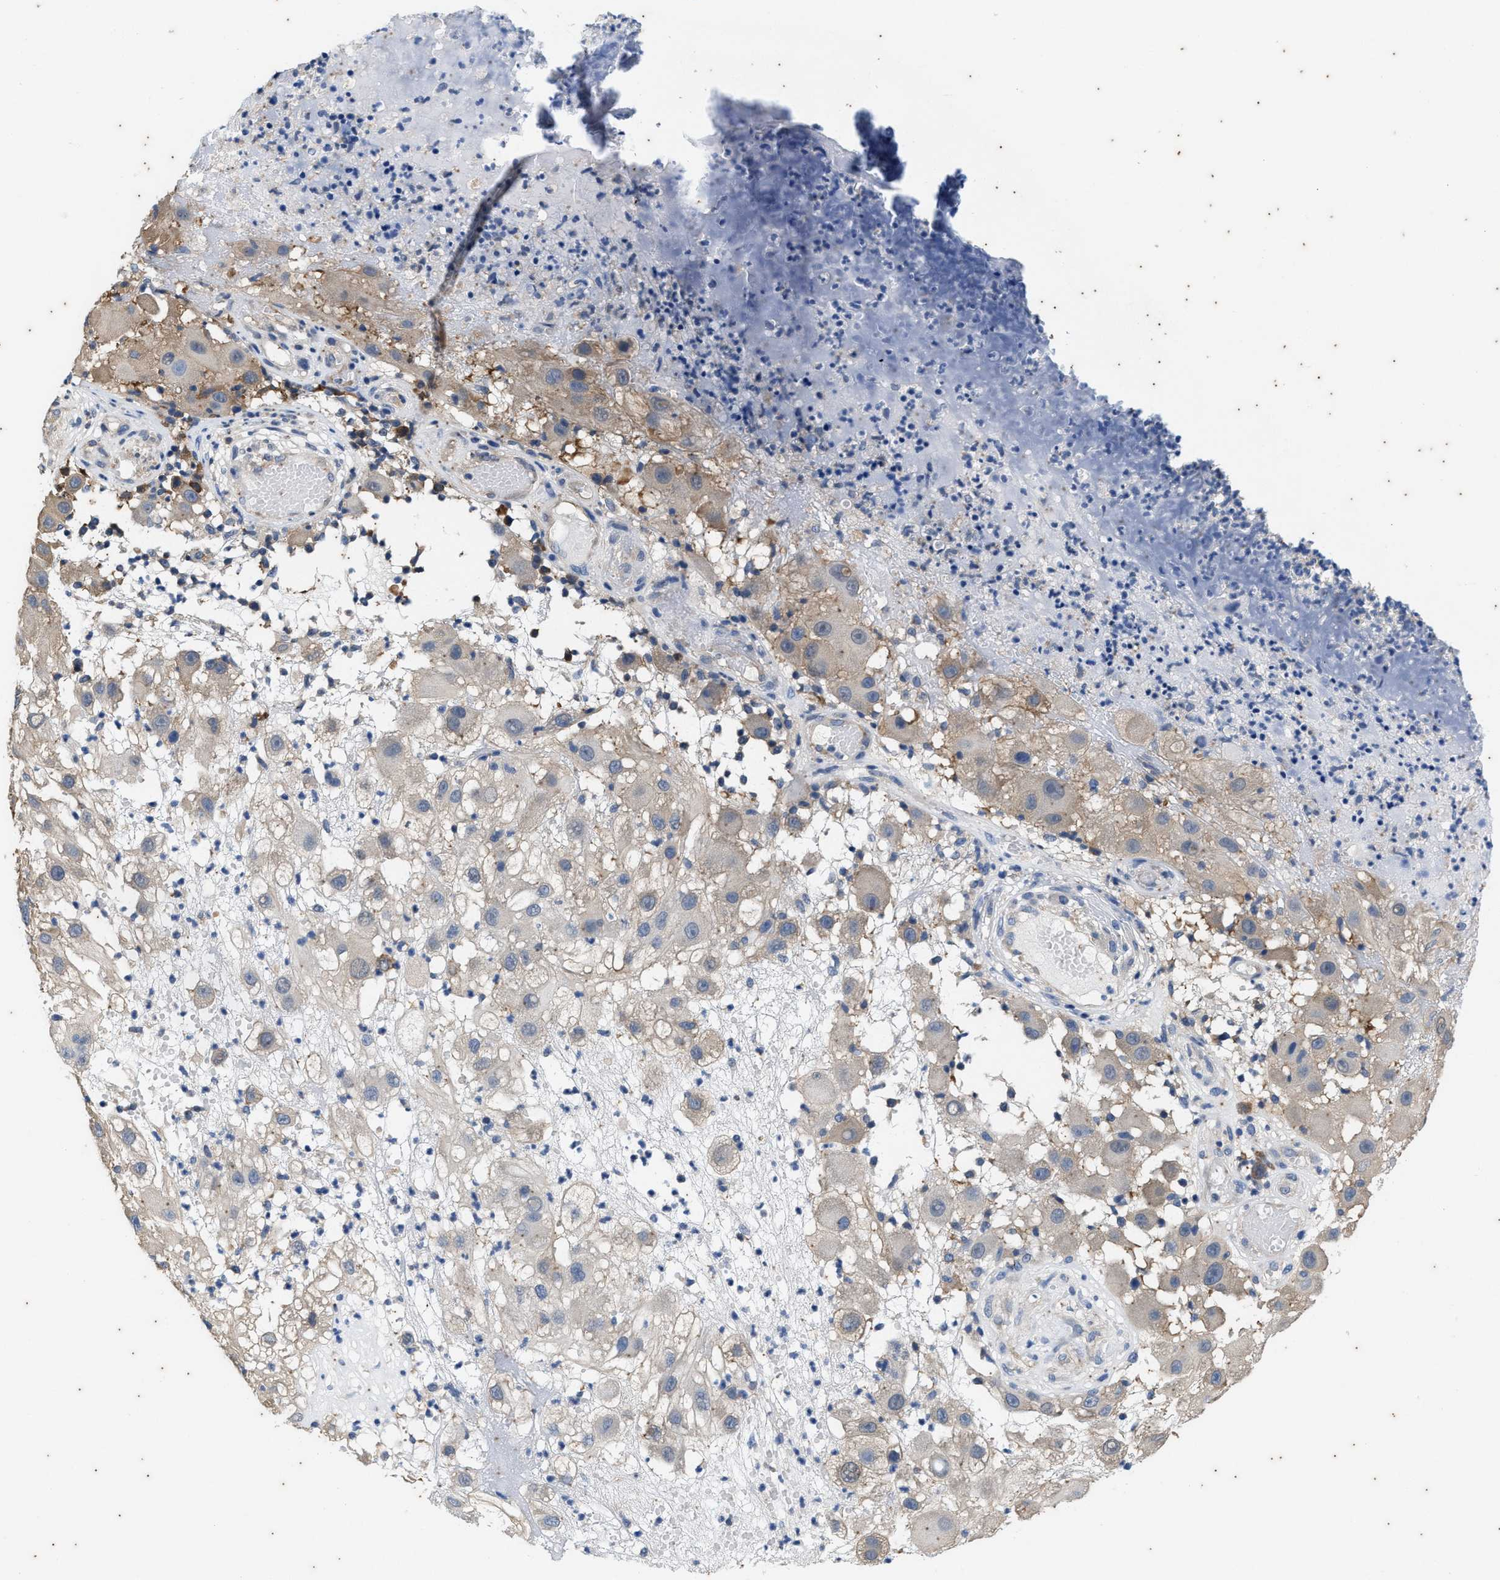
{"staining": {"intensity": "weak", "quantity": "25%-75%", "location": "cytoplasmic/membranous"}, "tissue": "melanoma", "cell_type": "Tumor cells", "image_type": "cancer", "snomed": [{"axis": "morphology", "description": "Malignant melanoma, NOS"}, {"axis": "topography", "description": "Skin"}], "caption": "Tumor cells exhibit low levels of weak cytoplasmic/membranous expression in approximately 25%-75% of cells in malignant melanoma.", "gene": "COX19", "patient": {"sex": "female", "age": 81}}